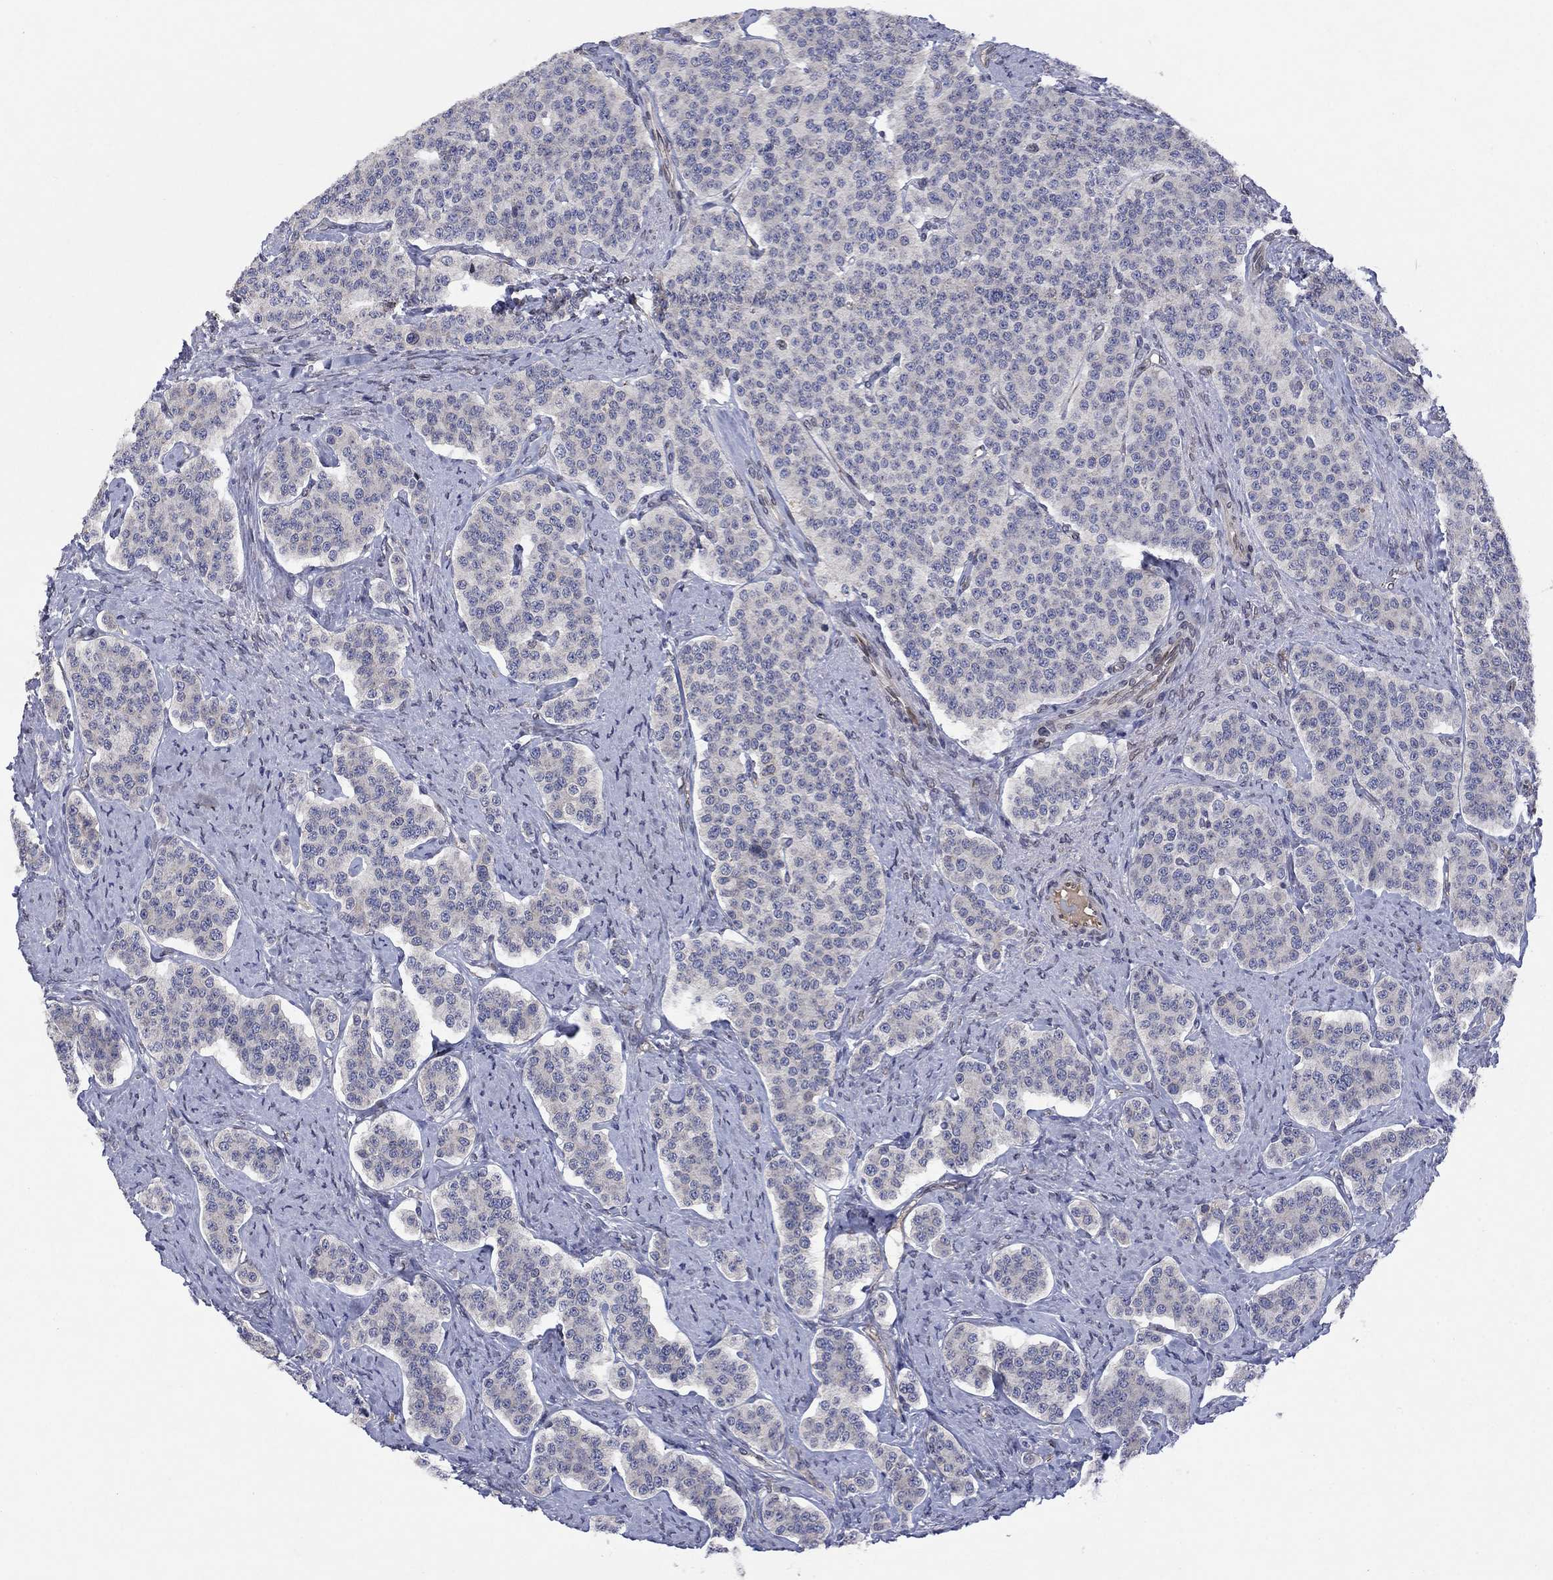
{"staining": {"intensity": "negative", "quantity": "none", "location": "none"}, "tissue": "carcinoid", "cell_type": "Tumor cells", "image_type": "cancer", "snomed": [{"axis": "morphology", "description": "Carcinoid, malignant, NOS"}, {"axis": "topography", "description": "Small intestine"}], "caption": "A micrograph of carcinoid (malignant) stained for a protein reveals no brown staining in tumor cells.", "gene": "EMC9", "patient": {"sex": "female", "age": 58}}